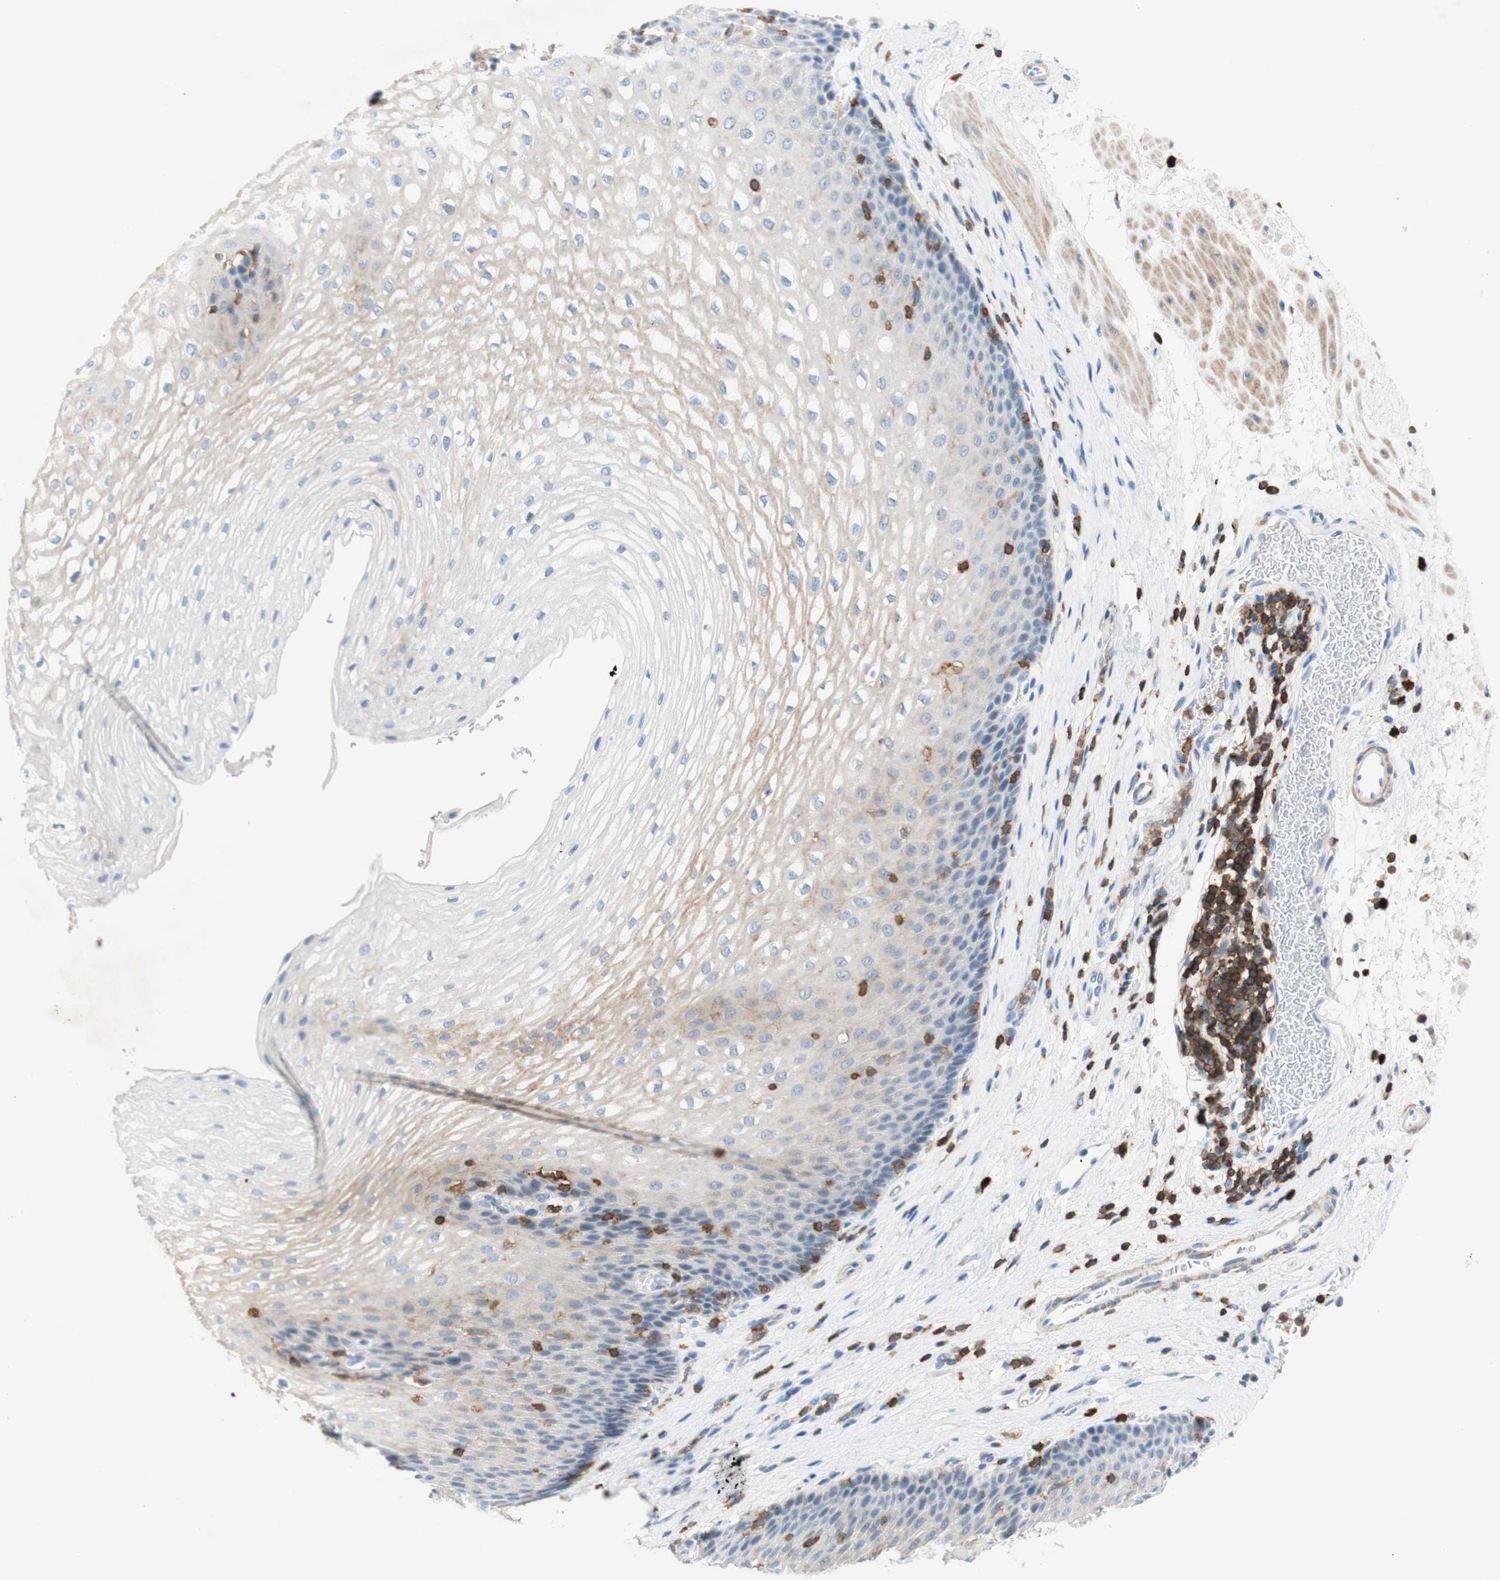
{"staining": {"intensity": "moderate", "quantity": "<25%", "location": "cytoplasmic/membranous"}, "tissue": "esophagus", "cell_type": "Squamous epithelial cells", "image_type": "normal", "snomed": [{"axis": "morphology", "description": "Normal tissue, NOS"}, {"axis": "topography", "description": "Esophagus"}], "caption": "Immunohistochemistry histopathology image of unremarkable esophagus stained for a protein (brown), which shows low levels of moderate cytoplasmic/membranous positivity in approximately <25% of squamous epithelial cells.", "gene": "SPINK6", "patient": {"sex": "male", "age": 48}}